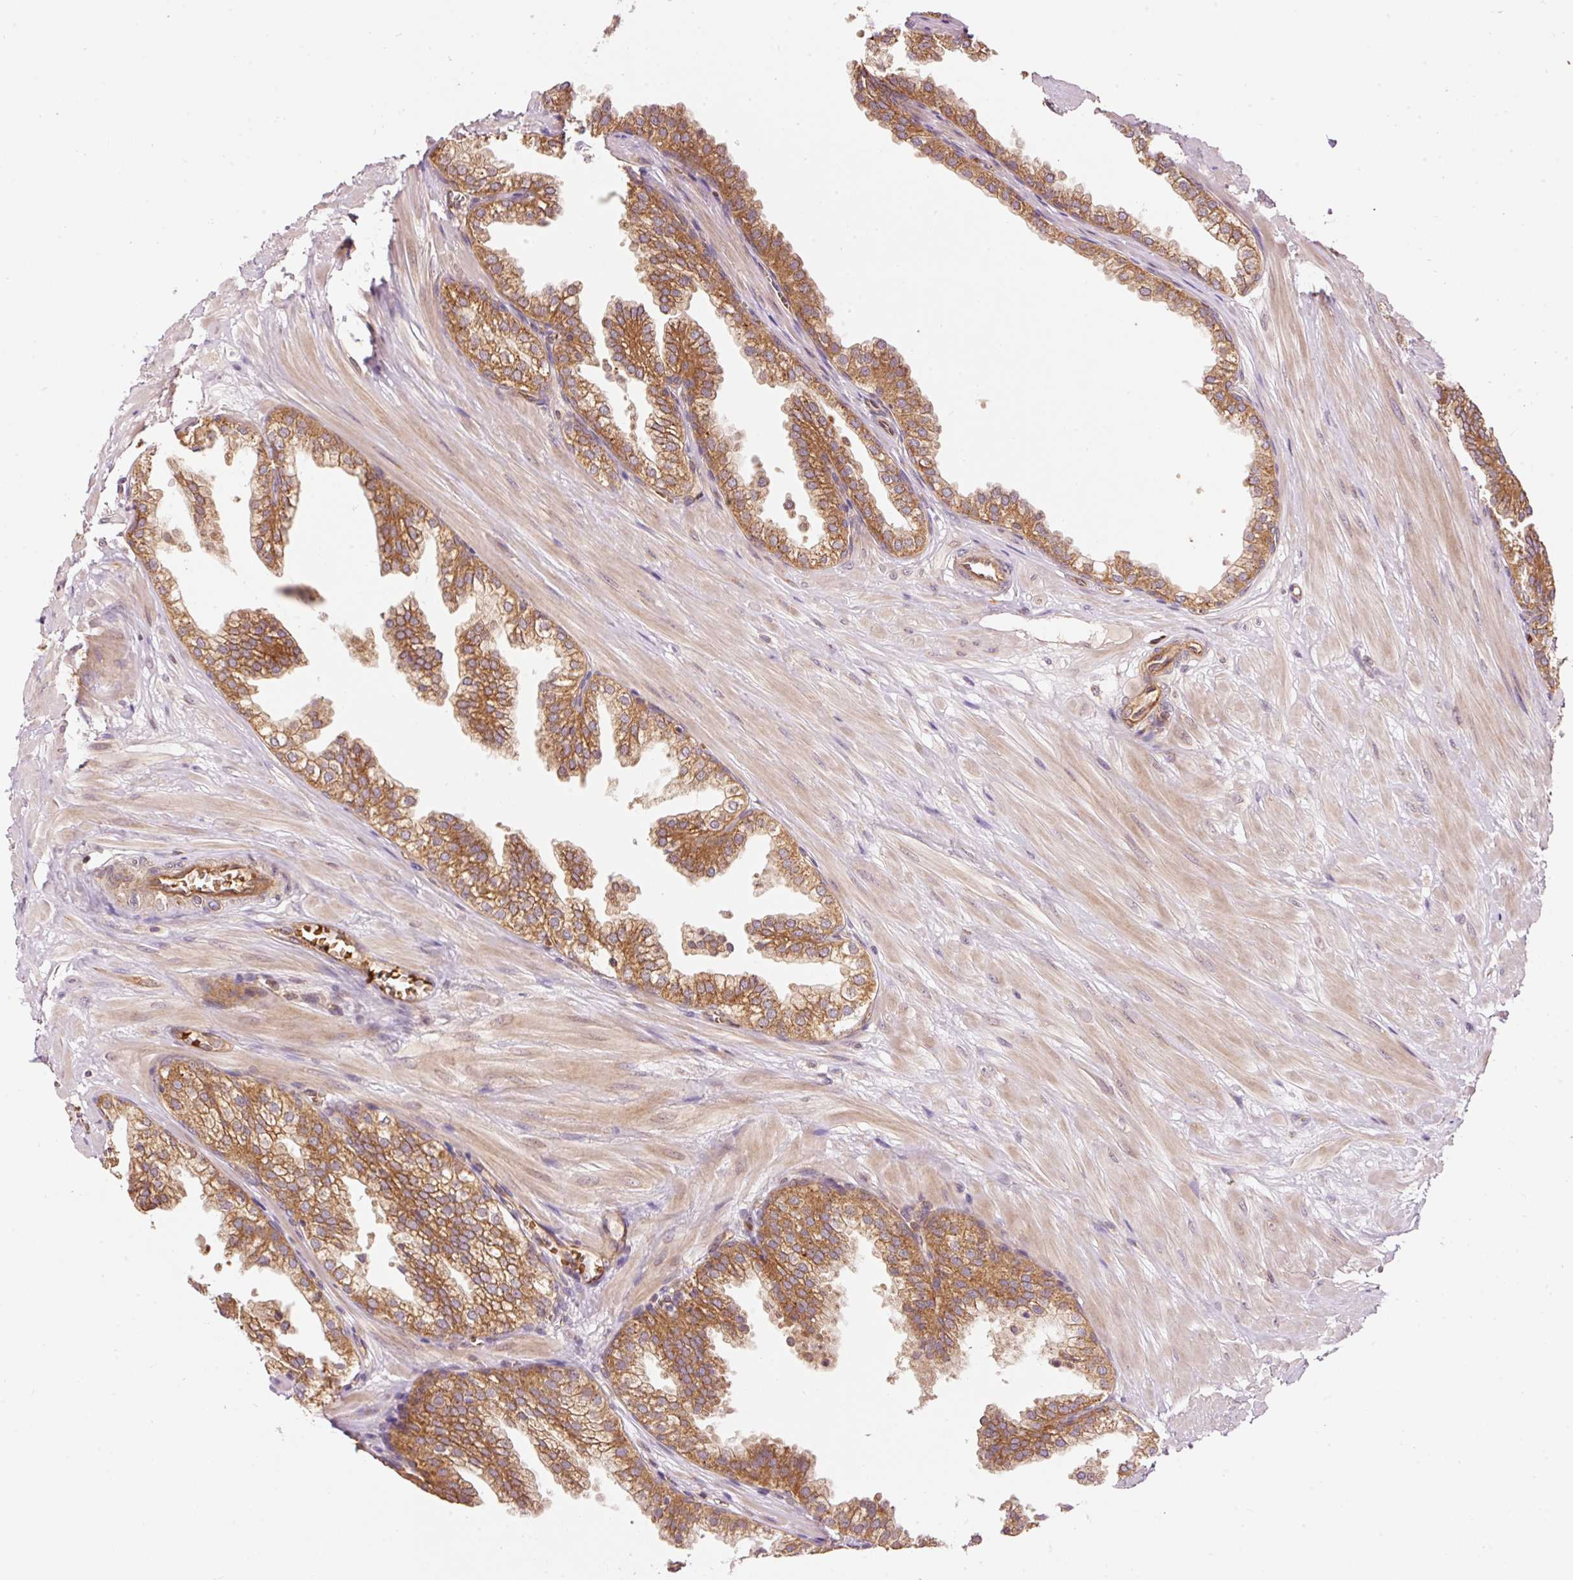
{"staining": {"intensity": "moderate", "quantity": ">75%", "location": "cytoplasmic/membranous"}, "tissue": "prostate", "cell_type": "Glandular cells", "image_type": "normal", "snomed": [{"axis": "morphology", "description": "Normal tissue, NOS"}, {"axis": "topography", "description": "Prostate"}, {"axis": "topography", "description": "Peripheral nerve tissue"}], "caption": "DAB immunohistochemical staining of benign human prostate displays moderate cytoplasmic/membranous protein positivity in about >75% of glandular cells. Immunohistochemistry (ihc) stains the protein of interest in brown and the nuclei are stained blue.", "gene": "ADCY4", "patient": {"sex": "male", "age": 55}}